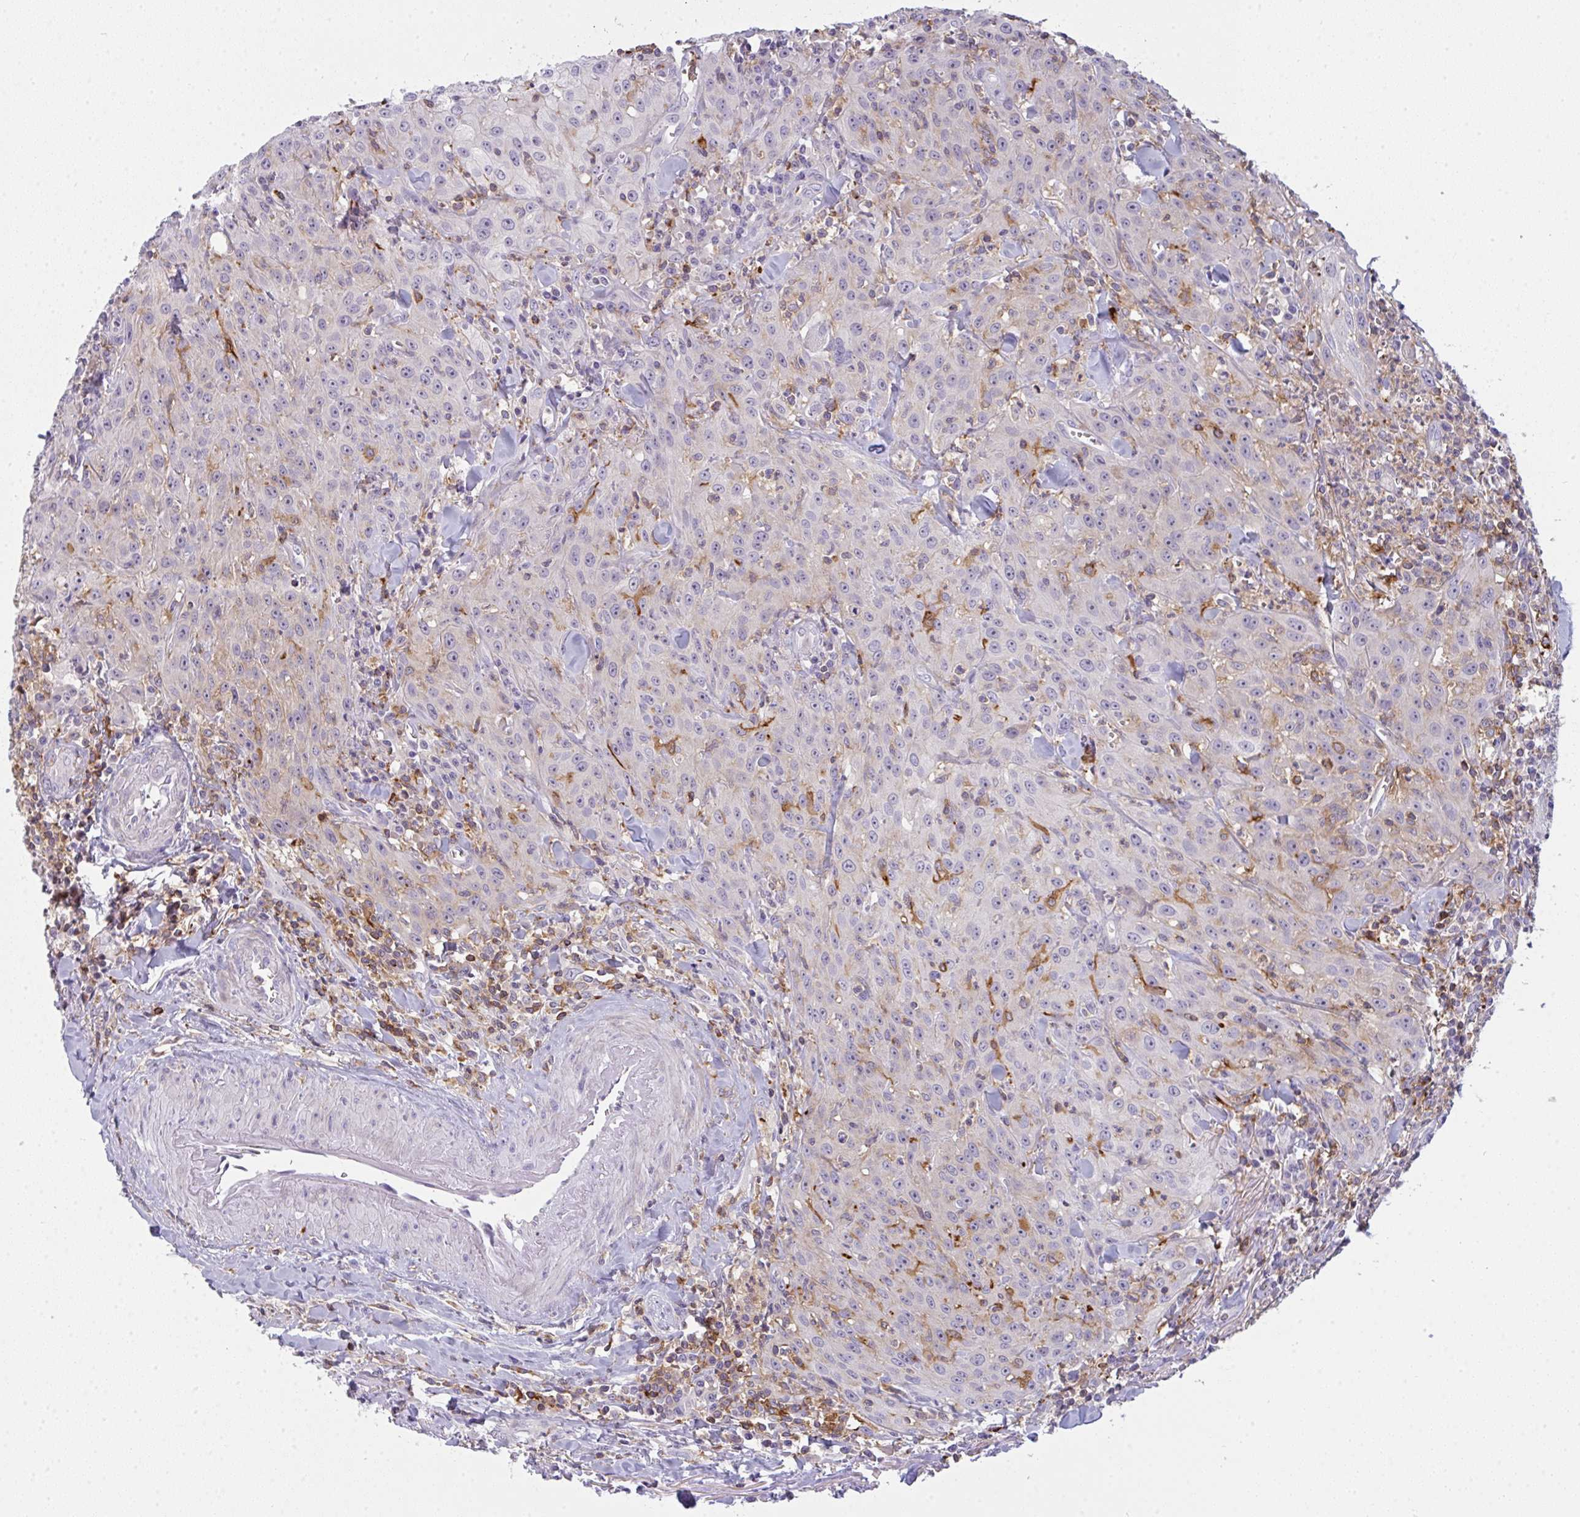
{"staining": {"intensity": "negative", "quantity": "none", "location": "none"}, "tissue": "head and neck cancer", "cell_type": "Tumor cells", "image_type": "cancer", "snomed": [{"axis": "morphology", "description": "Normal tissue, NOS"}, {"axis": "morphology", "description": "Squamous cell carcinoma, NOS"}, {"axis": "topography", "description": "Oral tissue"}, {"axis": "topography", "description": "Head-Neck"}], "caption": "The micrograph reveals no staining of tumor cells in squamous cell carcinoma (head and neck).", "gene": "CD80", "patient": {"sex": "female", "age": 70}}